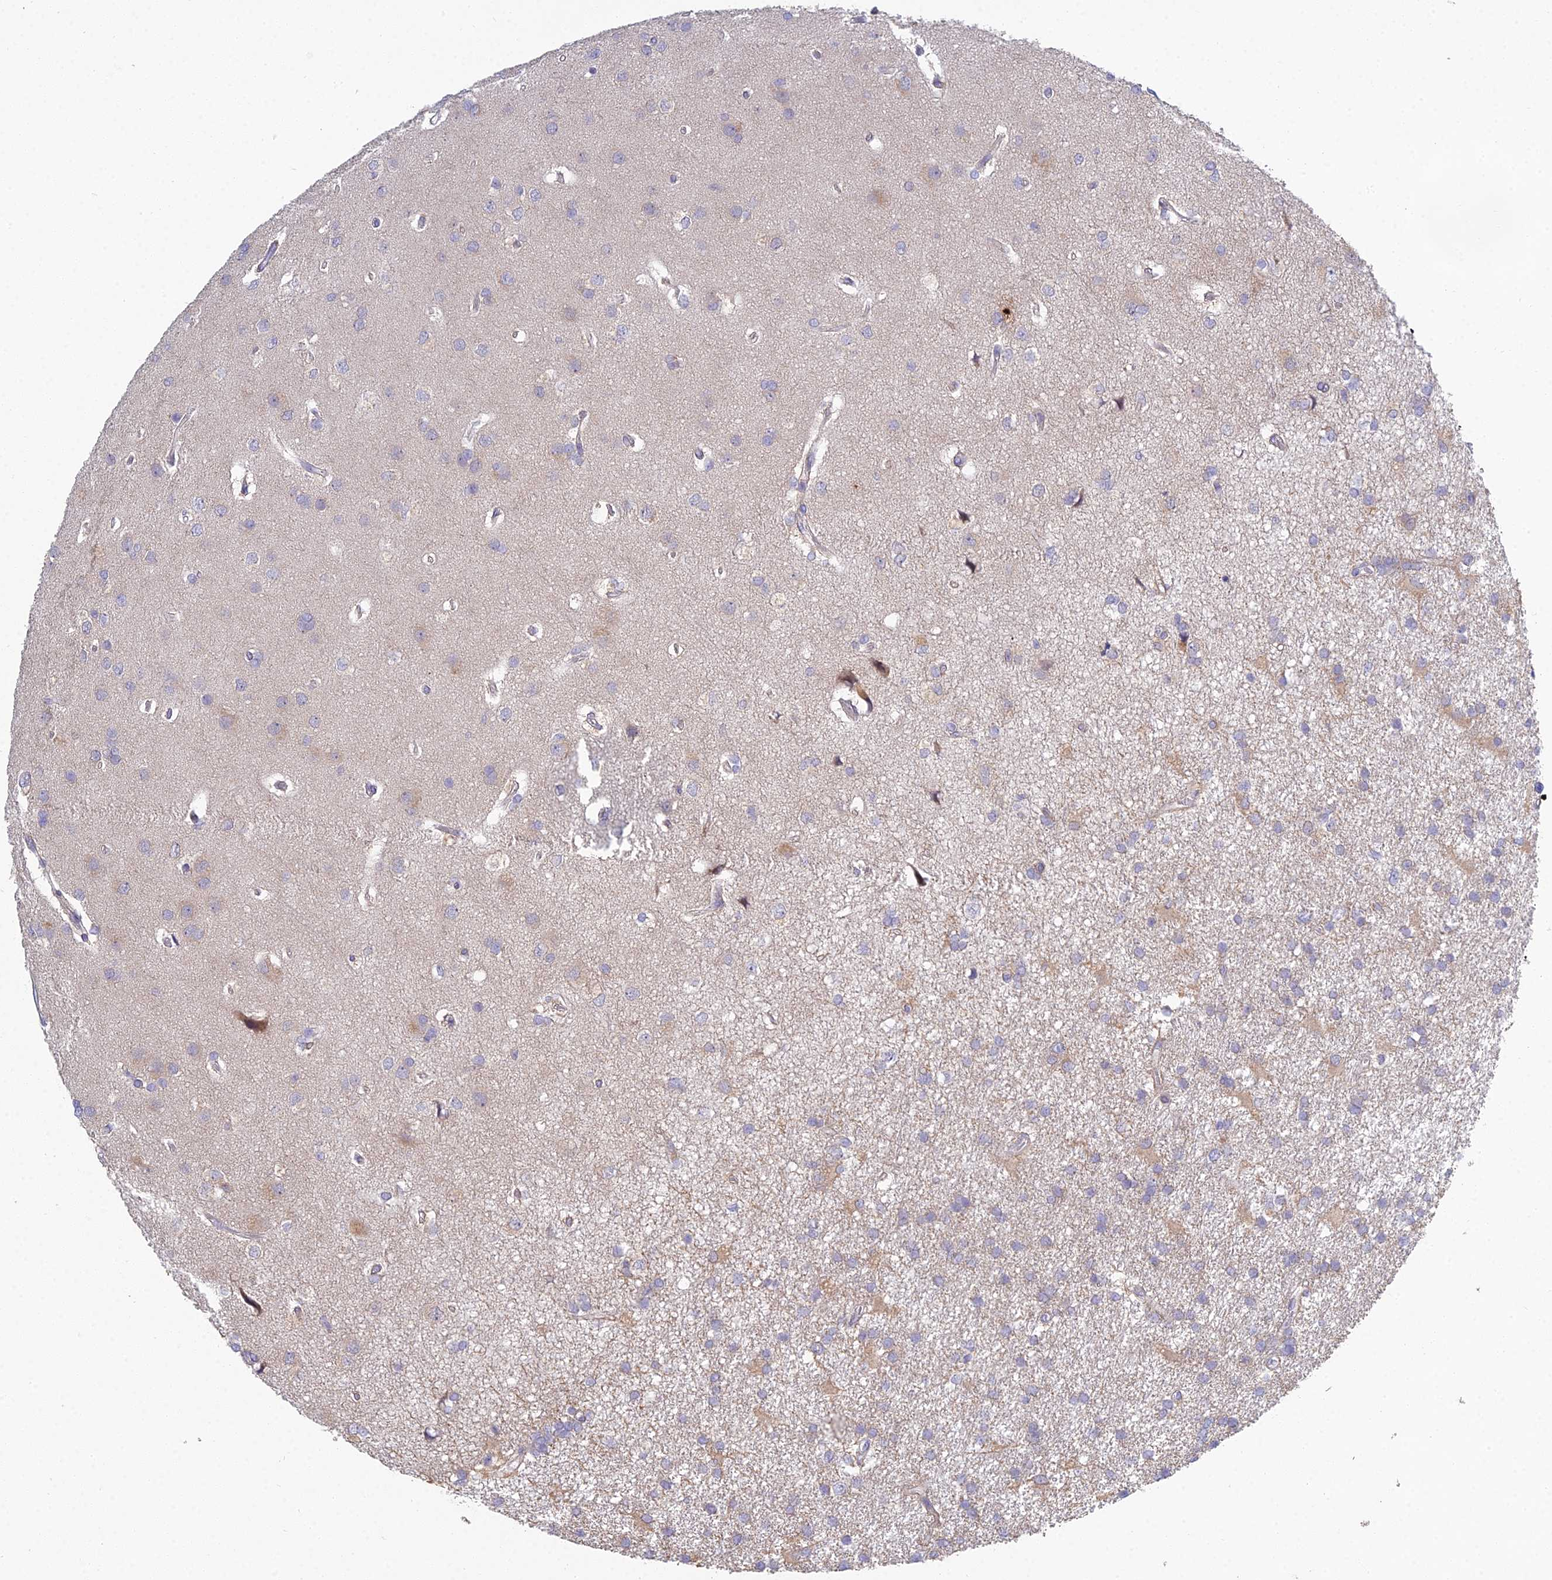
{"staining": {"intensity": "negative", "quantity": "none", "location": "none"}, "tissue": "glioma", "cell_type": "Tumor cells", "image_type": "cancer", "snomed": [{"axis": "morphology", "description": "Glioma, malignant, High grade"}, {"axis": "topography", "description": "Brain"}], "caption": "DAB (3,3'-diaminobenzidine) immunohistochemical staining of human malignant glioma (high-grade) displays no significant expression in tumor cells. (Brightfield microscopy of DAB (3,3'-diaminobenzidine) immunohistochemistry (IHC) at high magnification).", "gene": "METTL26", "patient": {"sex": "male", "age": 77}}